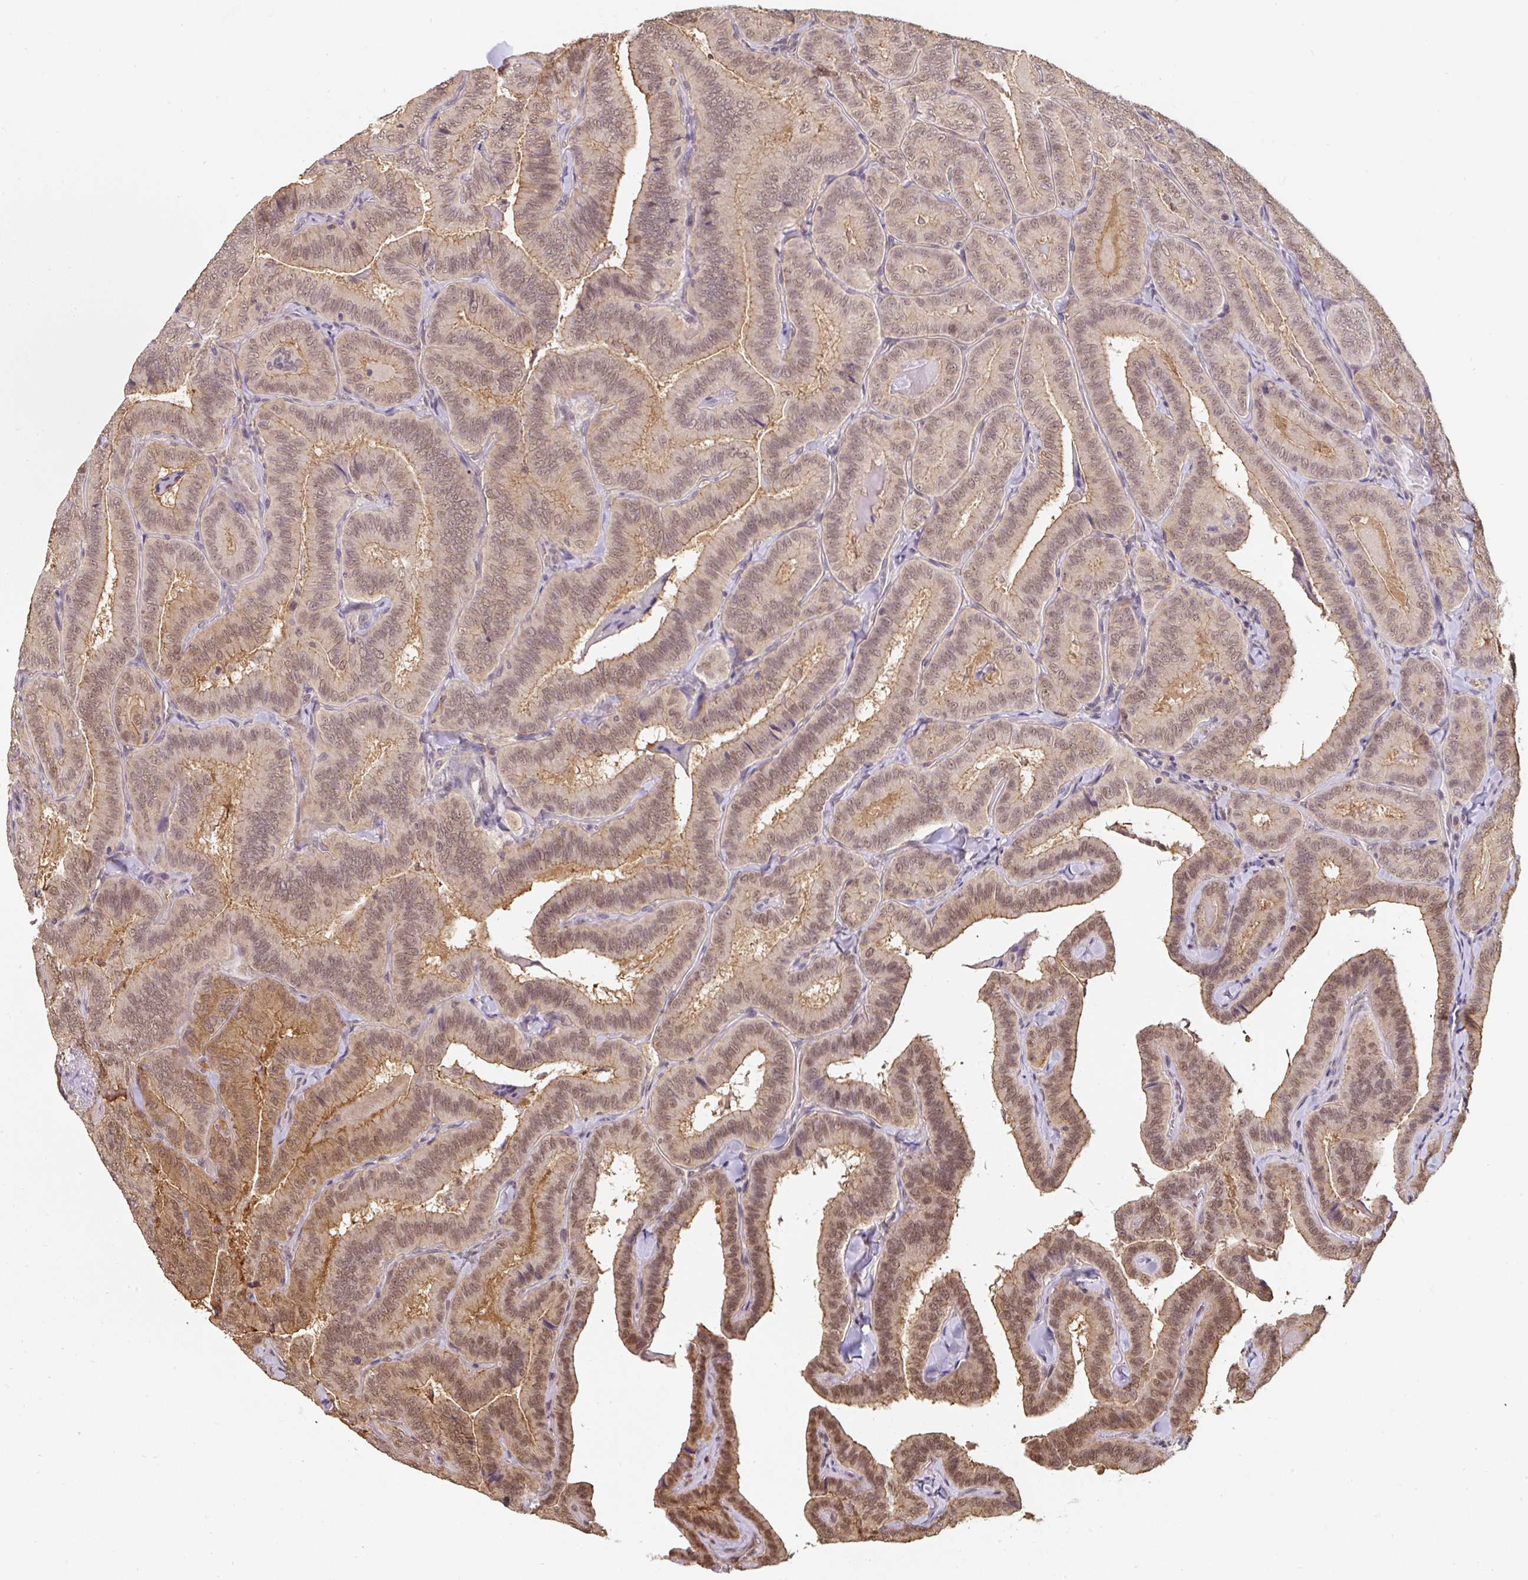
{"staining": {"intensity": "moderate", "quantity": ">75%", "location": "cytoplasmic/membranous,nuclear"}, "tissue": "thyroid cancer", "cell_type": "Tumor cells", "image_type": "cancer", "snomed": [{"axis": "morphology", "description": "Papillary adenocarcinoma, NOS"}, {"axis": "topography", "description": "Thyroid gland"}], "caption": "The histopathology image exhibits a brown stain indicating the presence of a protein in the cytoplasmic/membranous and nuclear of tumor cells in thyroid cancer.", "gene": "ST13", "patient": {"sex": "male", "age": 61}}